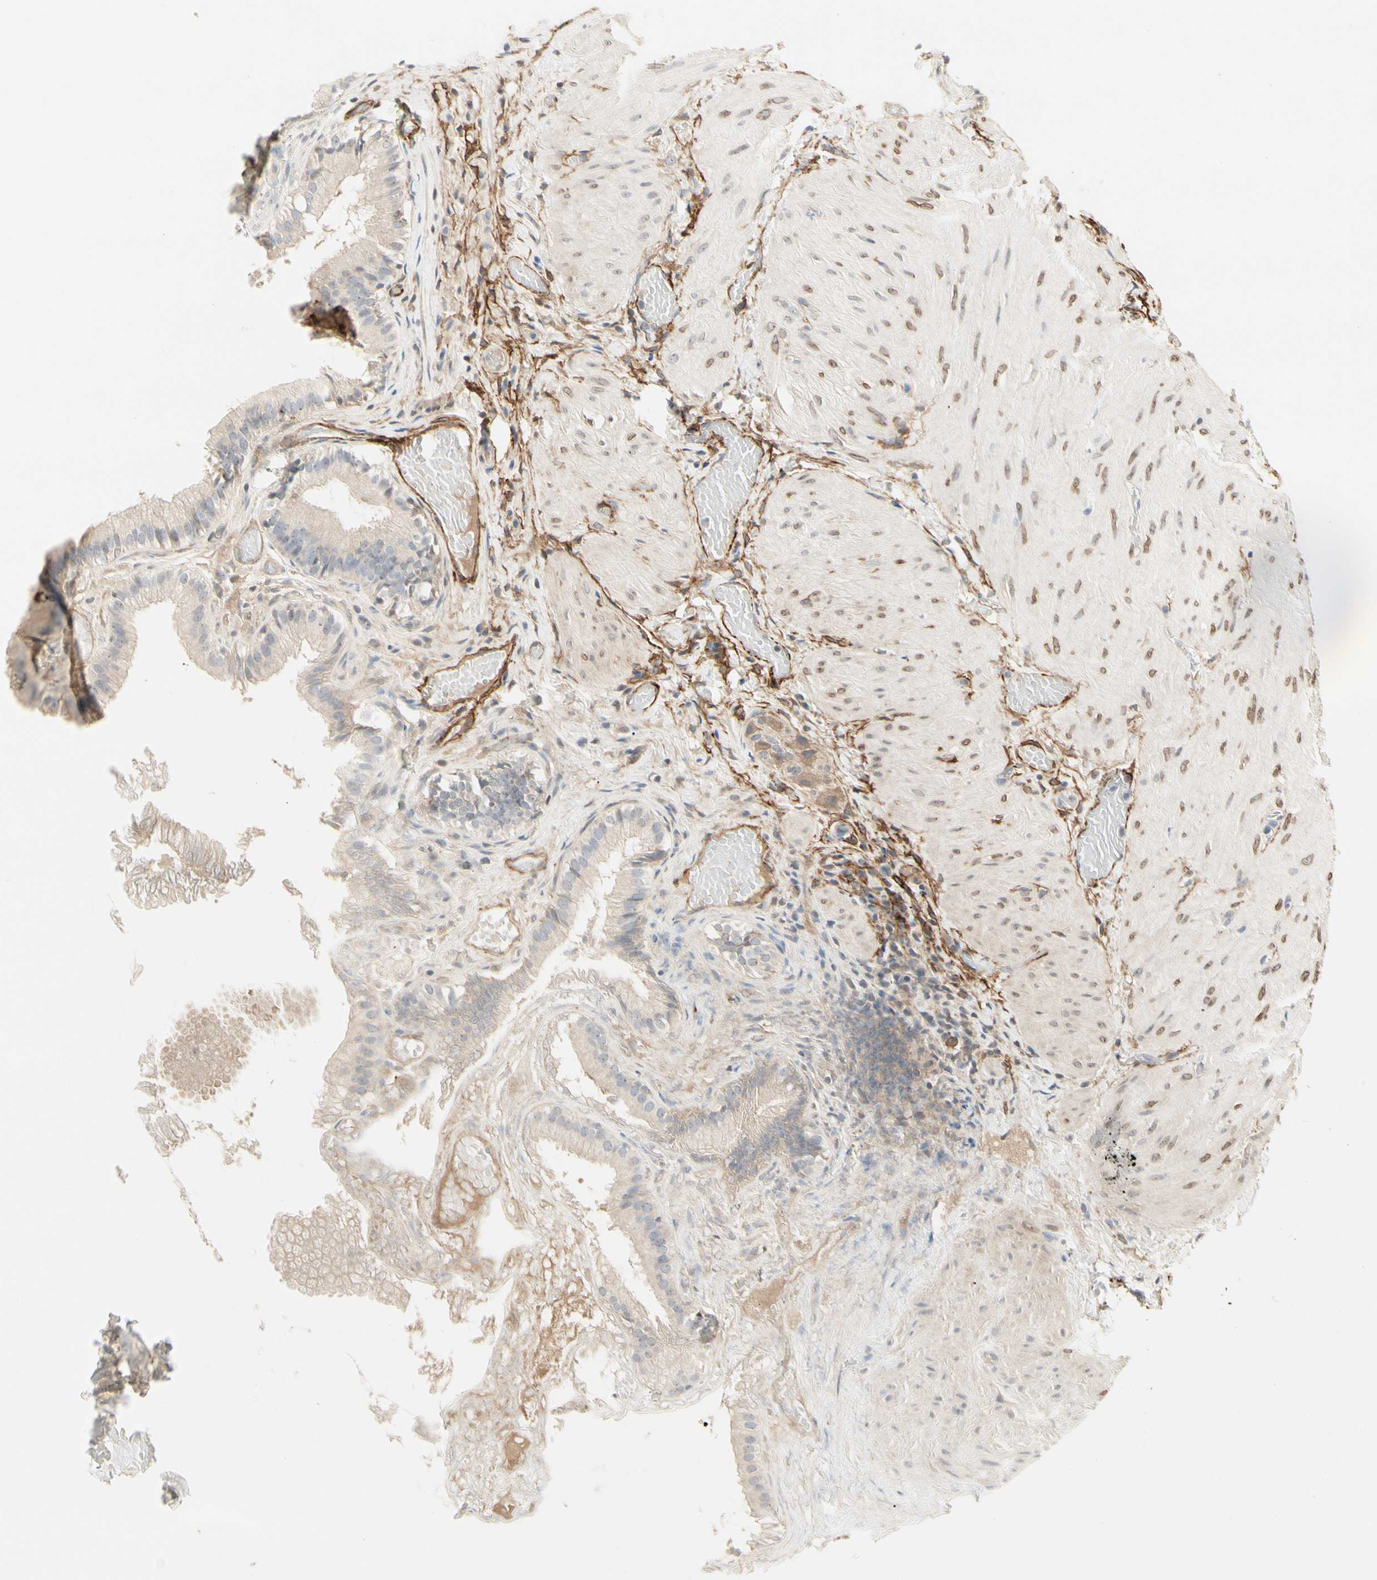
{"staining": {"intensity": "negative", "quantity": "none", "location": "none"}, "tissue": "gallbladder", "cell_type": "Glandular cells", "image_type": "normal", "snomed": [{"axis": "morphology", "description": "Normal tissue, NOS"}, {"axis": "topography", "description": "Gallbladder"}], "caption": "Immunohistochemistry (IHC) photomicrograph of benign gallbladder stained for a protein (brown), which shows no staining in glandular cells.", "gene": "GGT5", "patient": {"sex": "female", "age": 26}}